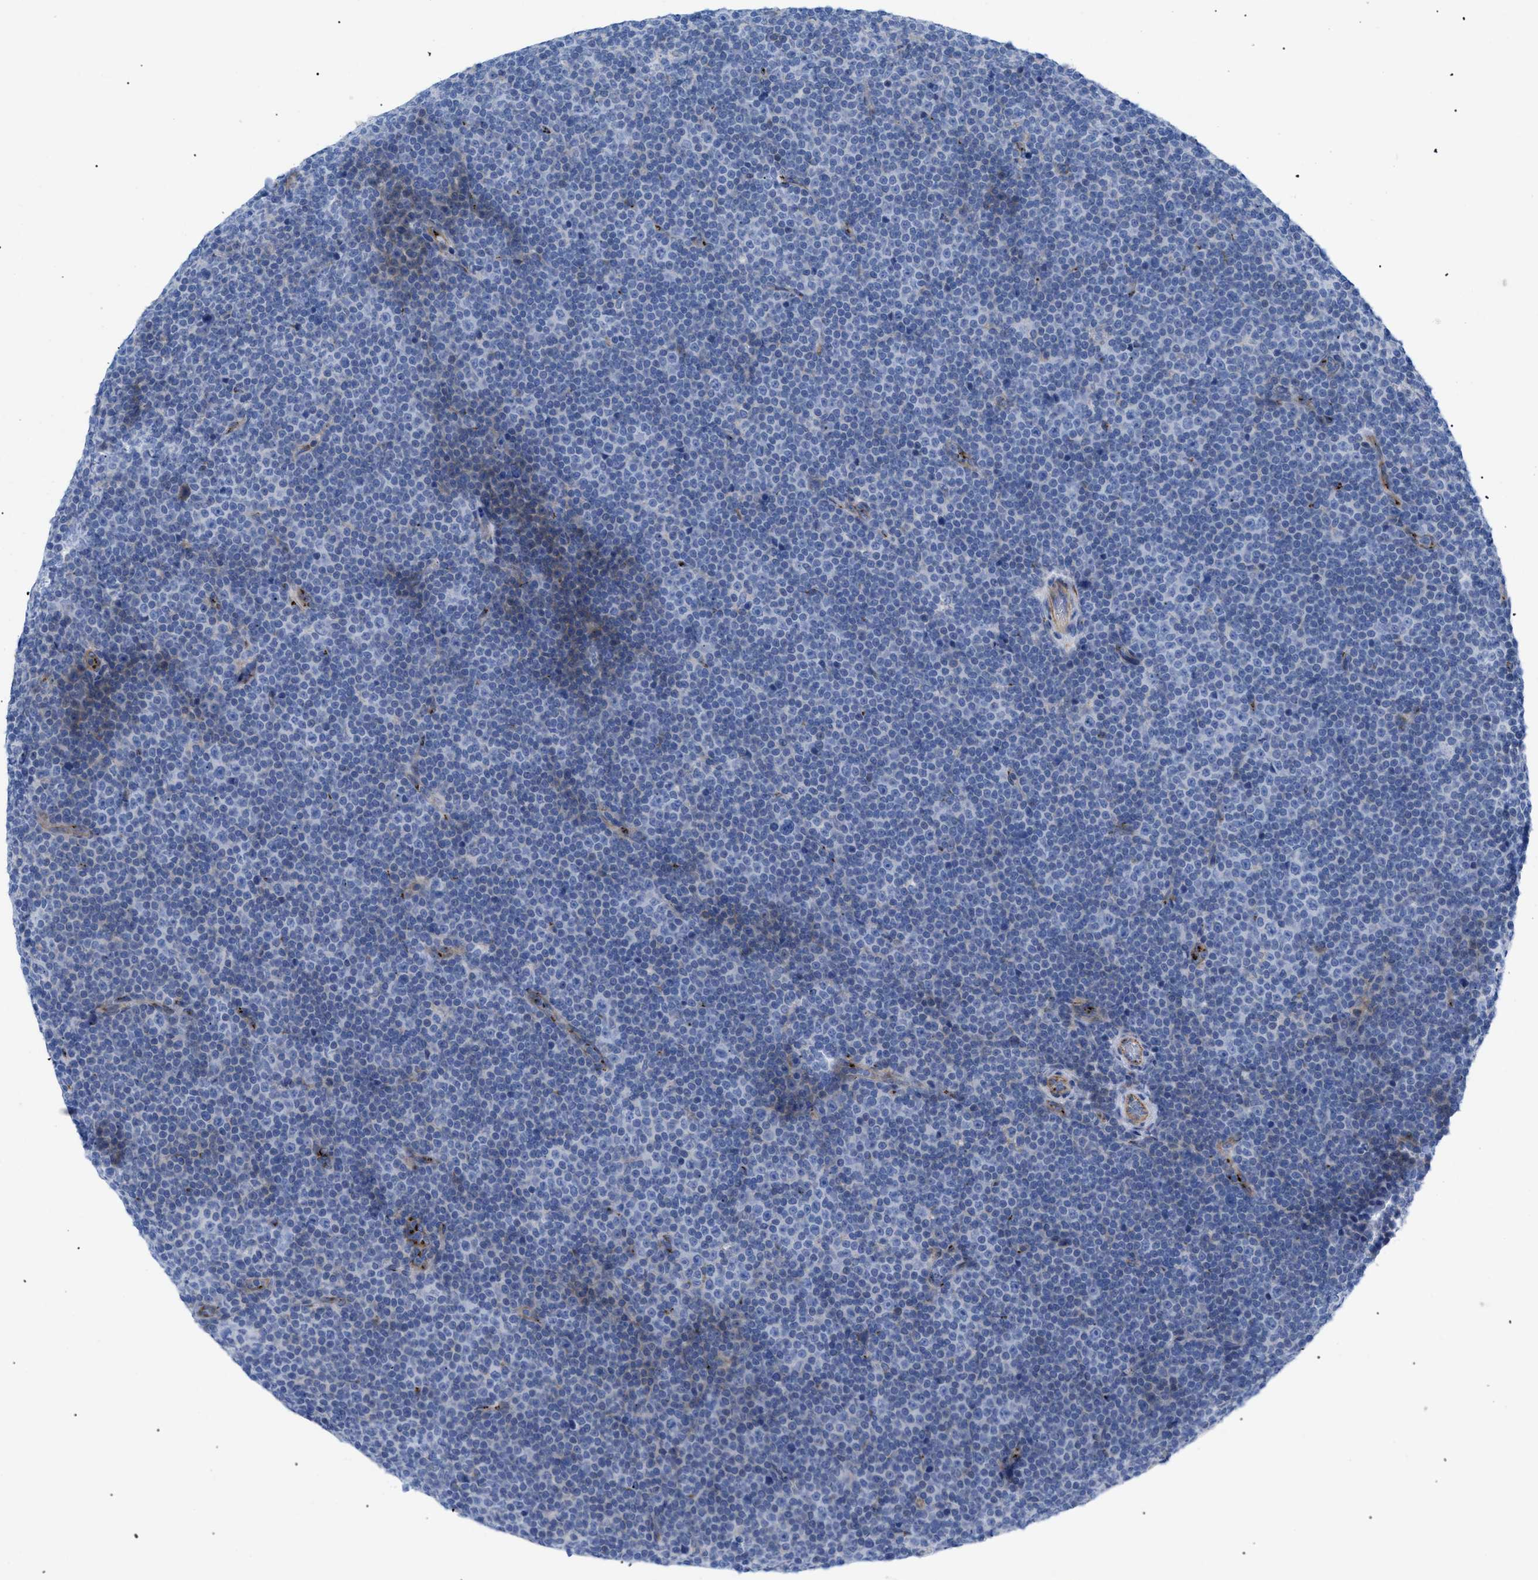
{"staining": {"intensity": "negative", "quantity": "none", "location": "none"}, "tissue": "lymphoma", "cell_type": "Tumor cells", "image_type": "cancer", "snomed": [{"axis": "morphology", "description": "Malignant lymphoma, non-Hodgkin's type, Low grade"}, {"axis": "topography", "description": "Lymph node"}], "caption": "High magnification brightfield microscopy of lymphoma stained with DAB (brown) and counterstained with hematoxylin (blue): tumor cells show no significant positivity.", "gene": "TMEM17", "patient": {"sex": "female", "age": 67}}